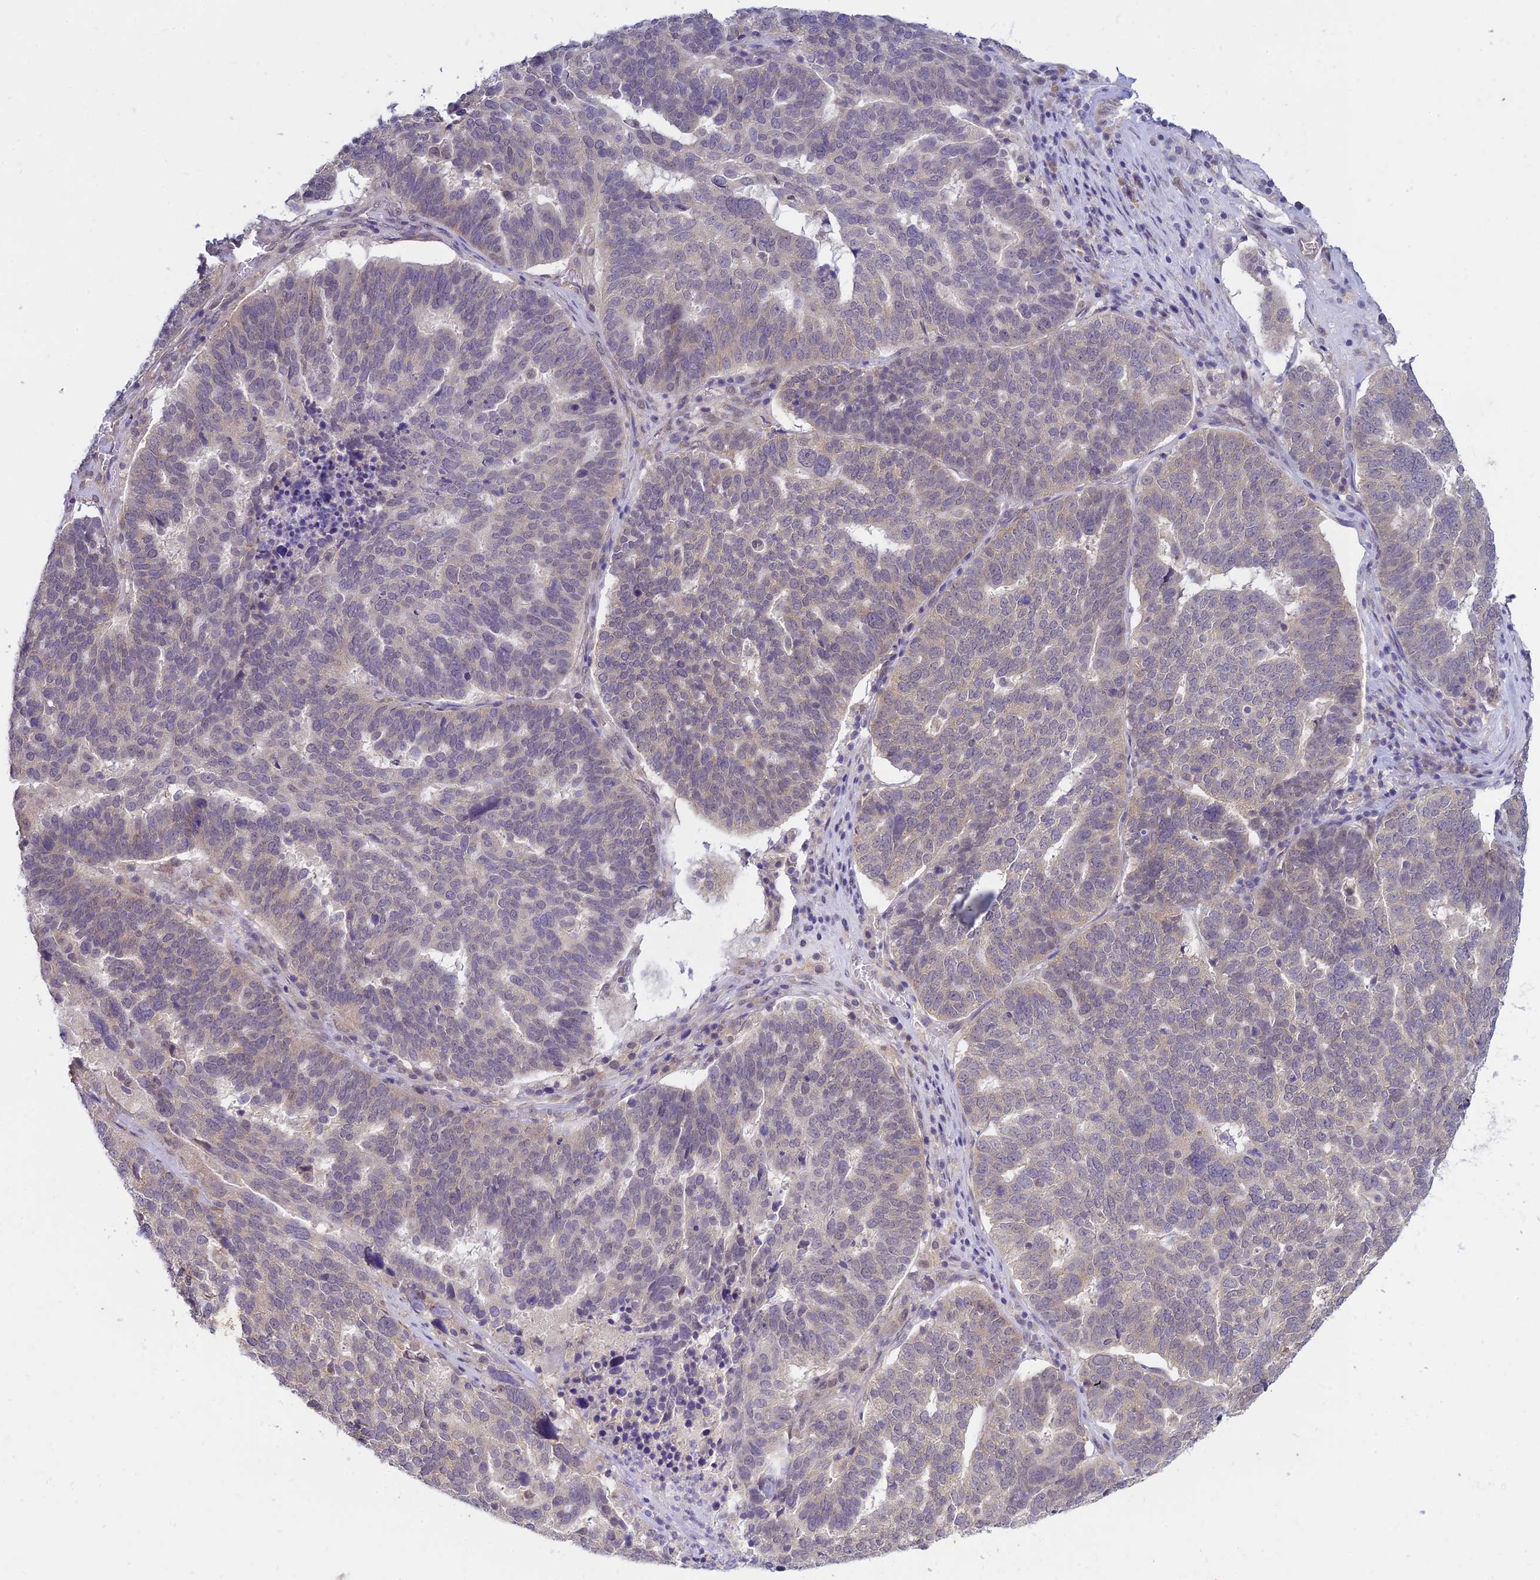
{"staining": {"intensity": "negative", "quantity": "none", "location": "none"}, "tissue": "ovarian cancer", "cell_type": "Tumor cells", "image_type": "cancer", "snomed": [{"axis": "morphology", "description": "Cystadenocarcinoma, serous, NOS"}, {"axis": "topography", "description": "Ovary"}], "caption": "High power microscopy image of an immunohistochemistry (IHC) photomicrograph of ovarian serous cystadenocarcinoma, revealing no significant positivity in tumor cells.", "gene": "SKIC8", "patient": {"sex": "female", "age": 59}}